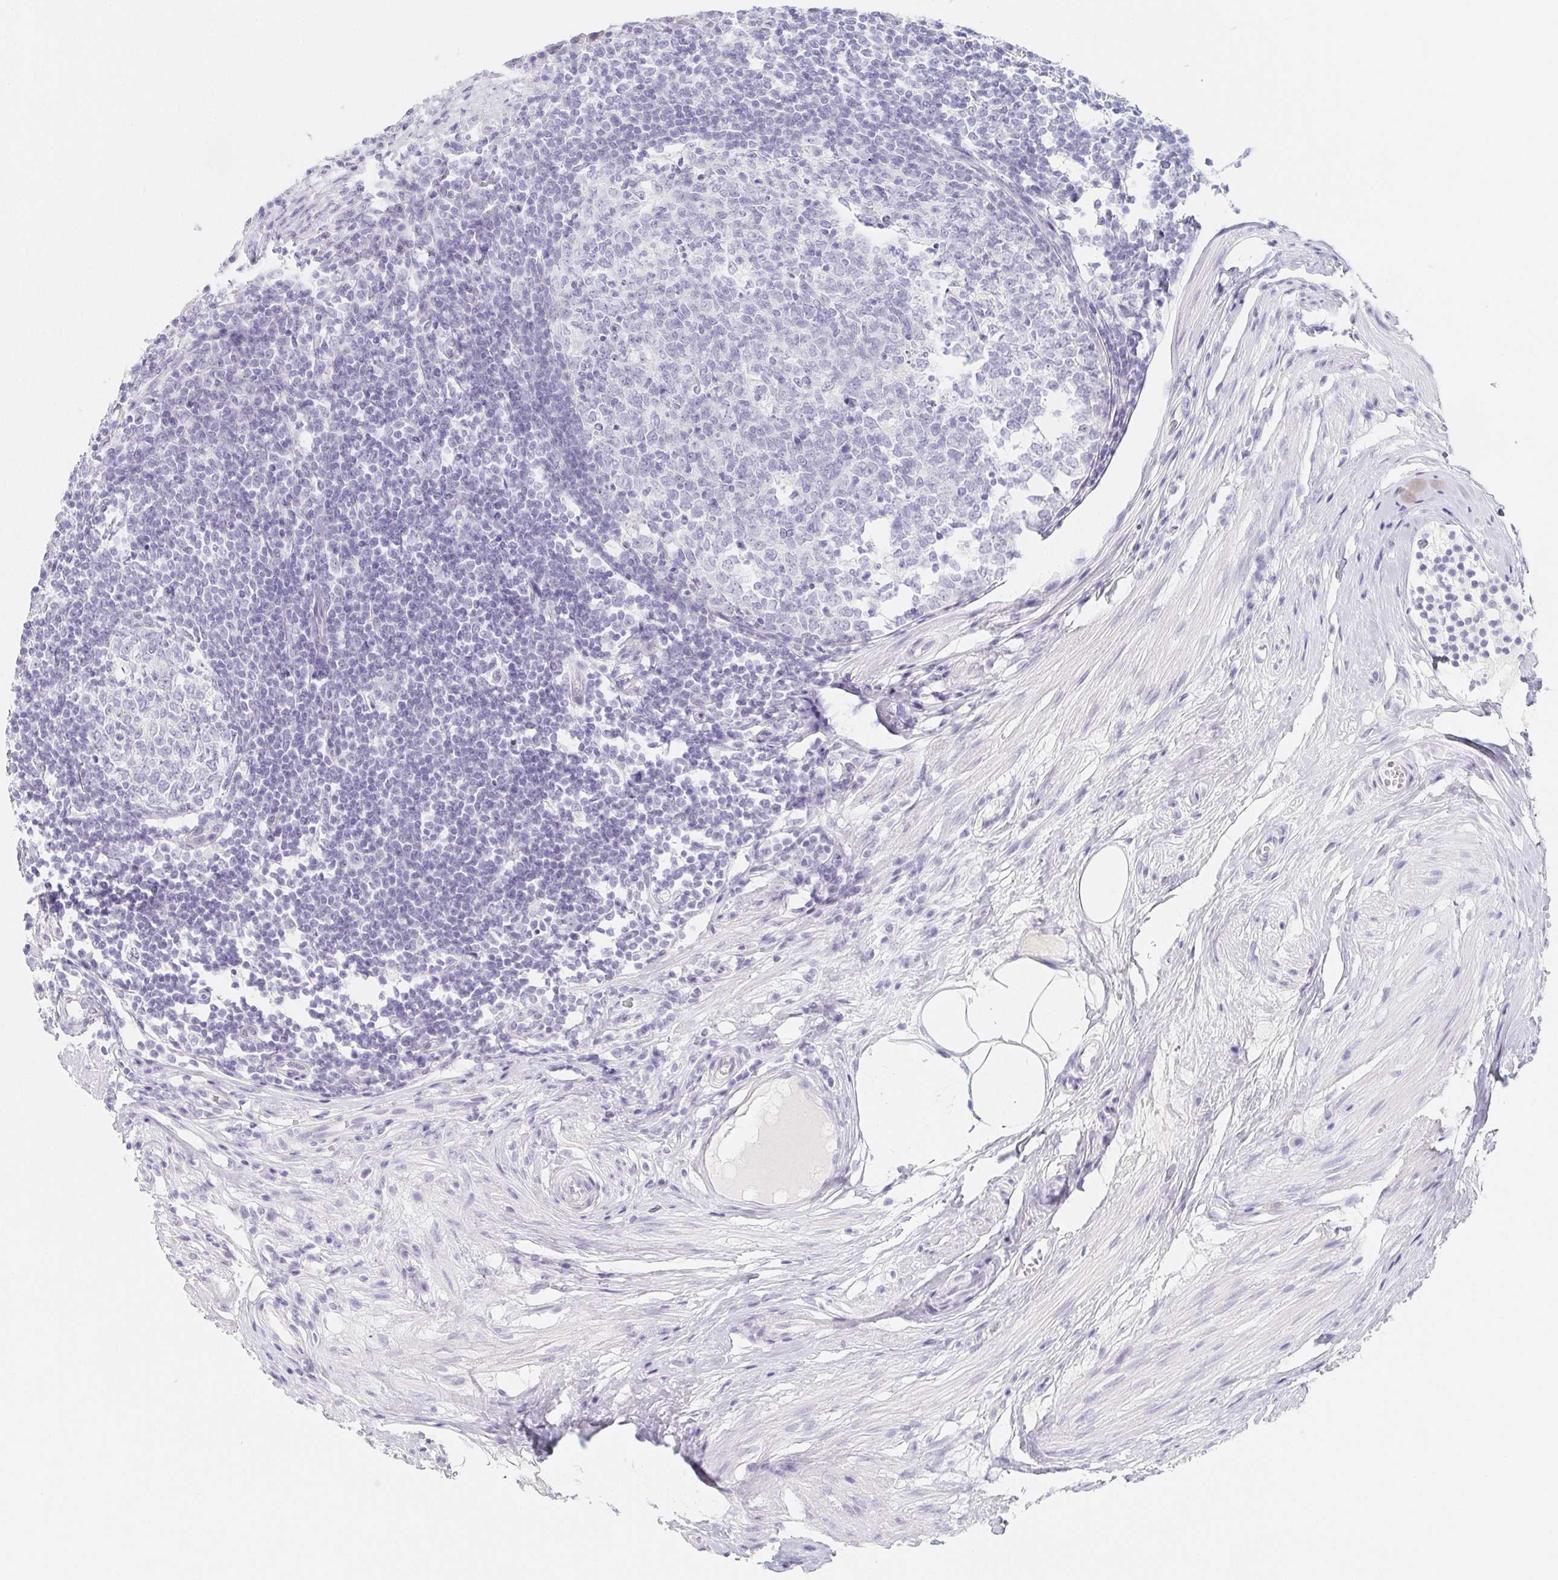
{"staining": {"intensity": "negative", "quantity": "none", "location": "none"}, "tissue": "appendix", "cell_type": "Glandular cells", "image_type": "normal", "snomed": [{"axis": "morphology", "description": "Normal tissue, NOS"}, {"axis": "topography", "description": "Appendix"}], "caption": "This is an immunohistochemistry photomicrograph of benign human appendix. There is no positivity in glandular cells.", "gene": "GLIPR1L1", "patient": {"sex": "female", "age": 56}}